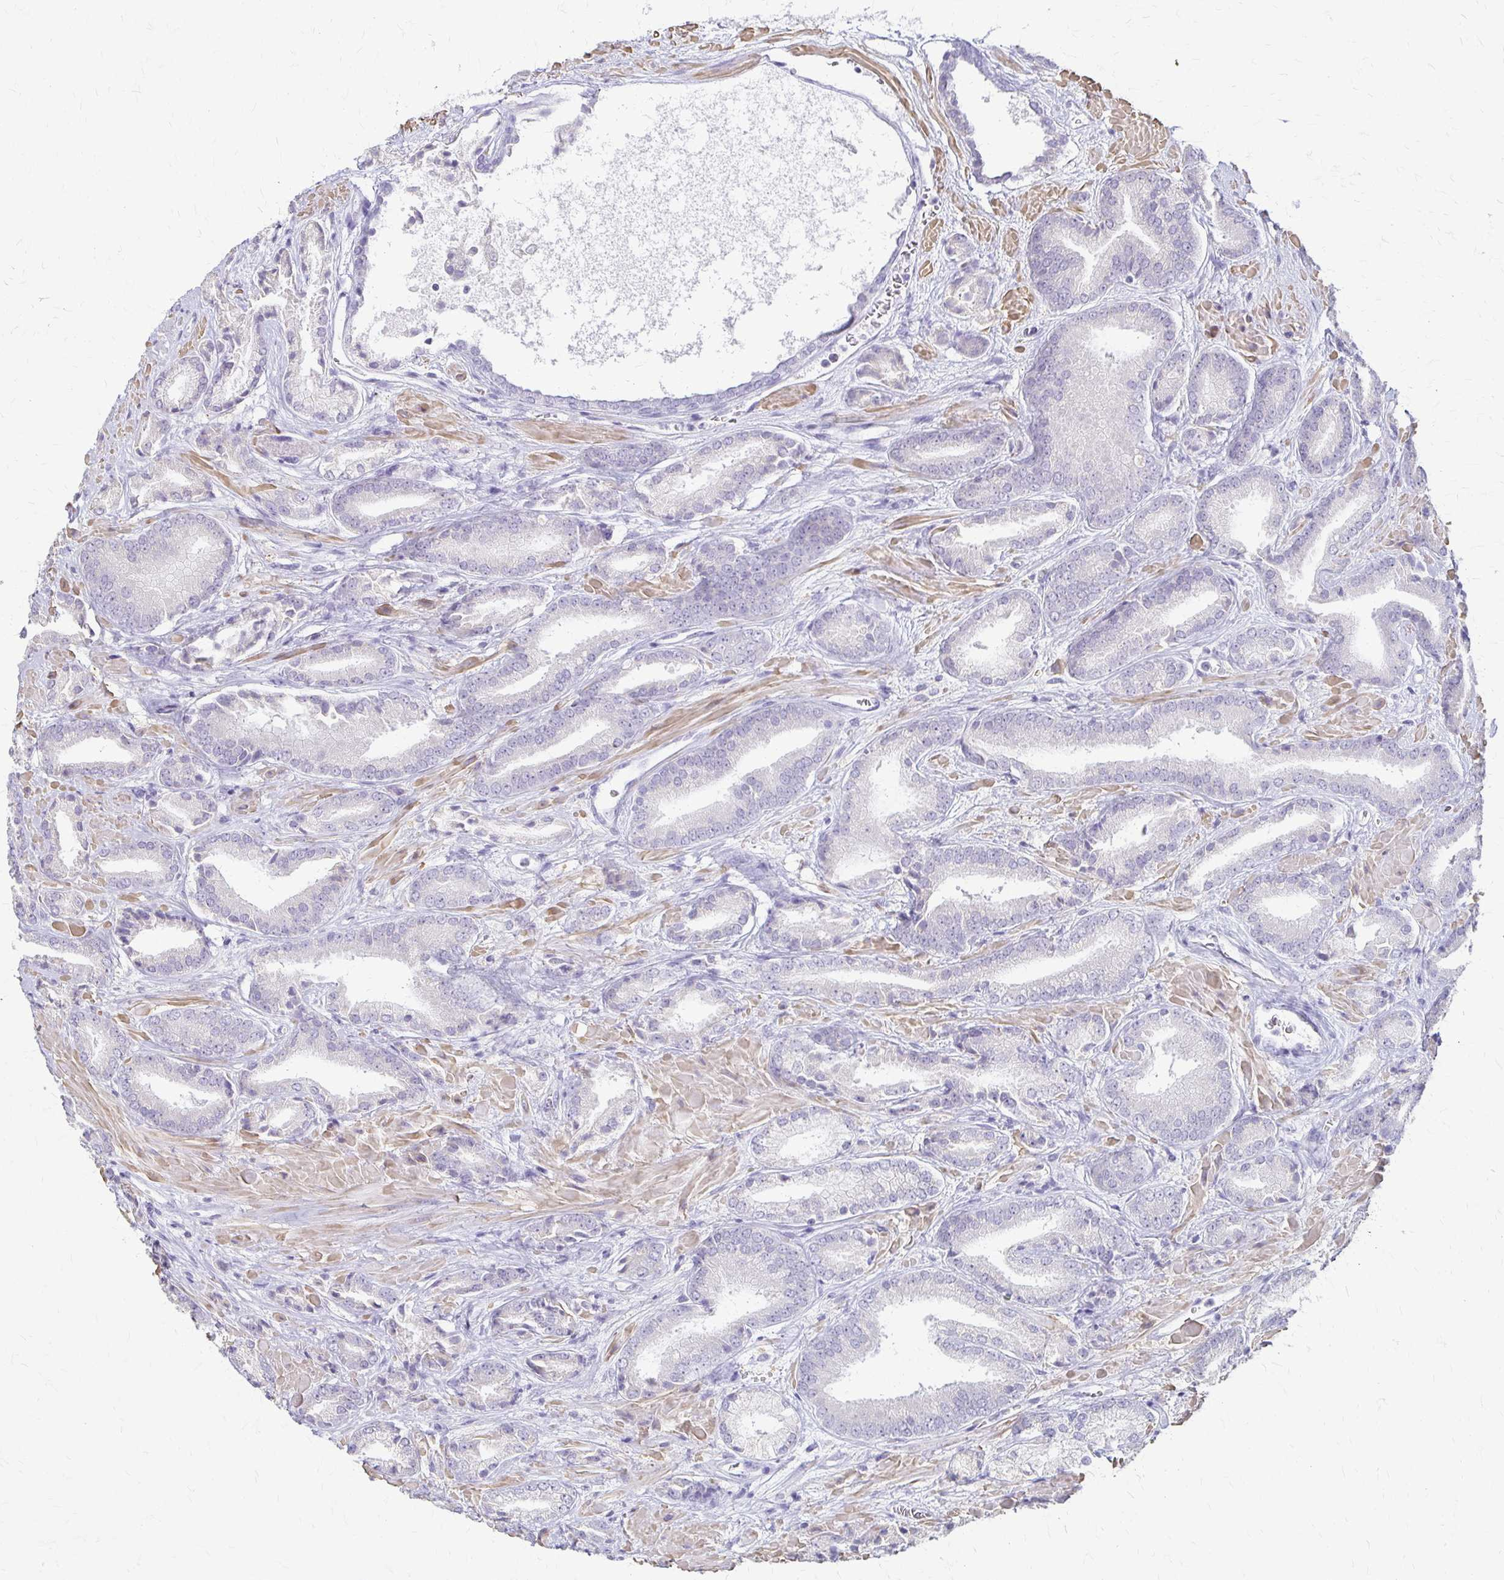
{"staining": {"intensity": "negative", "quantity": "none", "location": "none"}, "tissue": "prostate cancer", "cell_type": "Tumor cells", "image_type": "cancer", "snomed": [{"axis": "morphology", "description": "Adenocarcinoma, High grade"}, {"axis": "topography", "description": "Prostate"}], "caption": "A high-resolution photomicrograph shows immunohistochemistry staining of prostate high-grade adenocarcinoma, which demonstrates no significant staining in tumor cells. (DAB (3,3'-diaminobenzidine) immunohistochemistry visualized using brightfield microscopy, high magnification).", "gene": "IVL", "patient": {"sex": "male", "age": 56}}